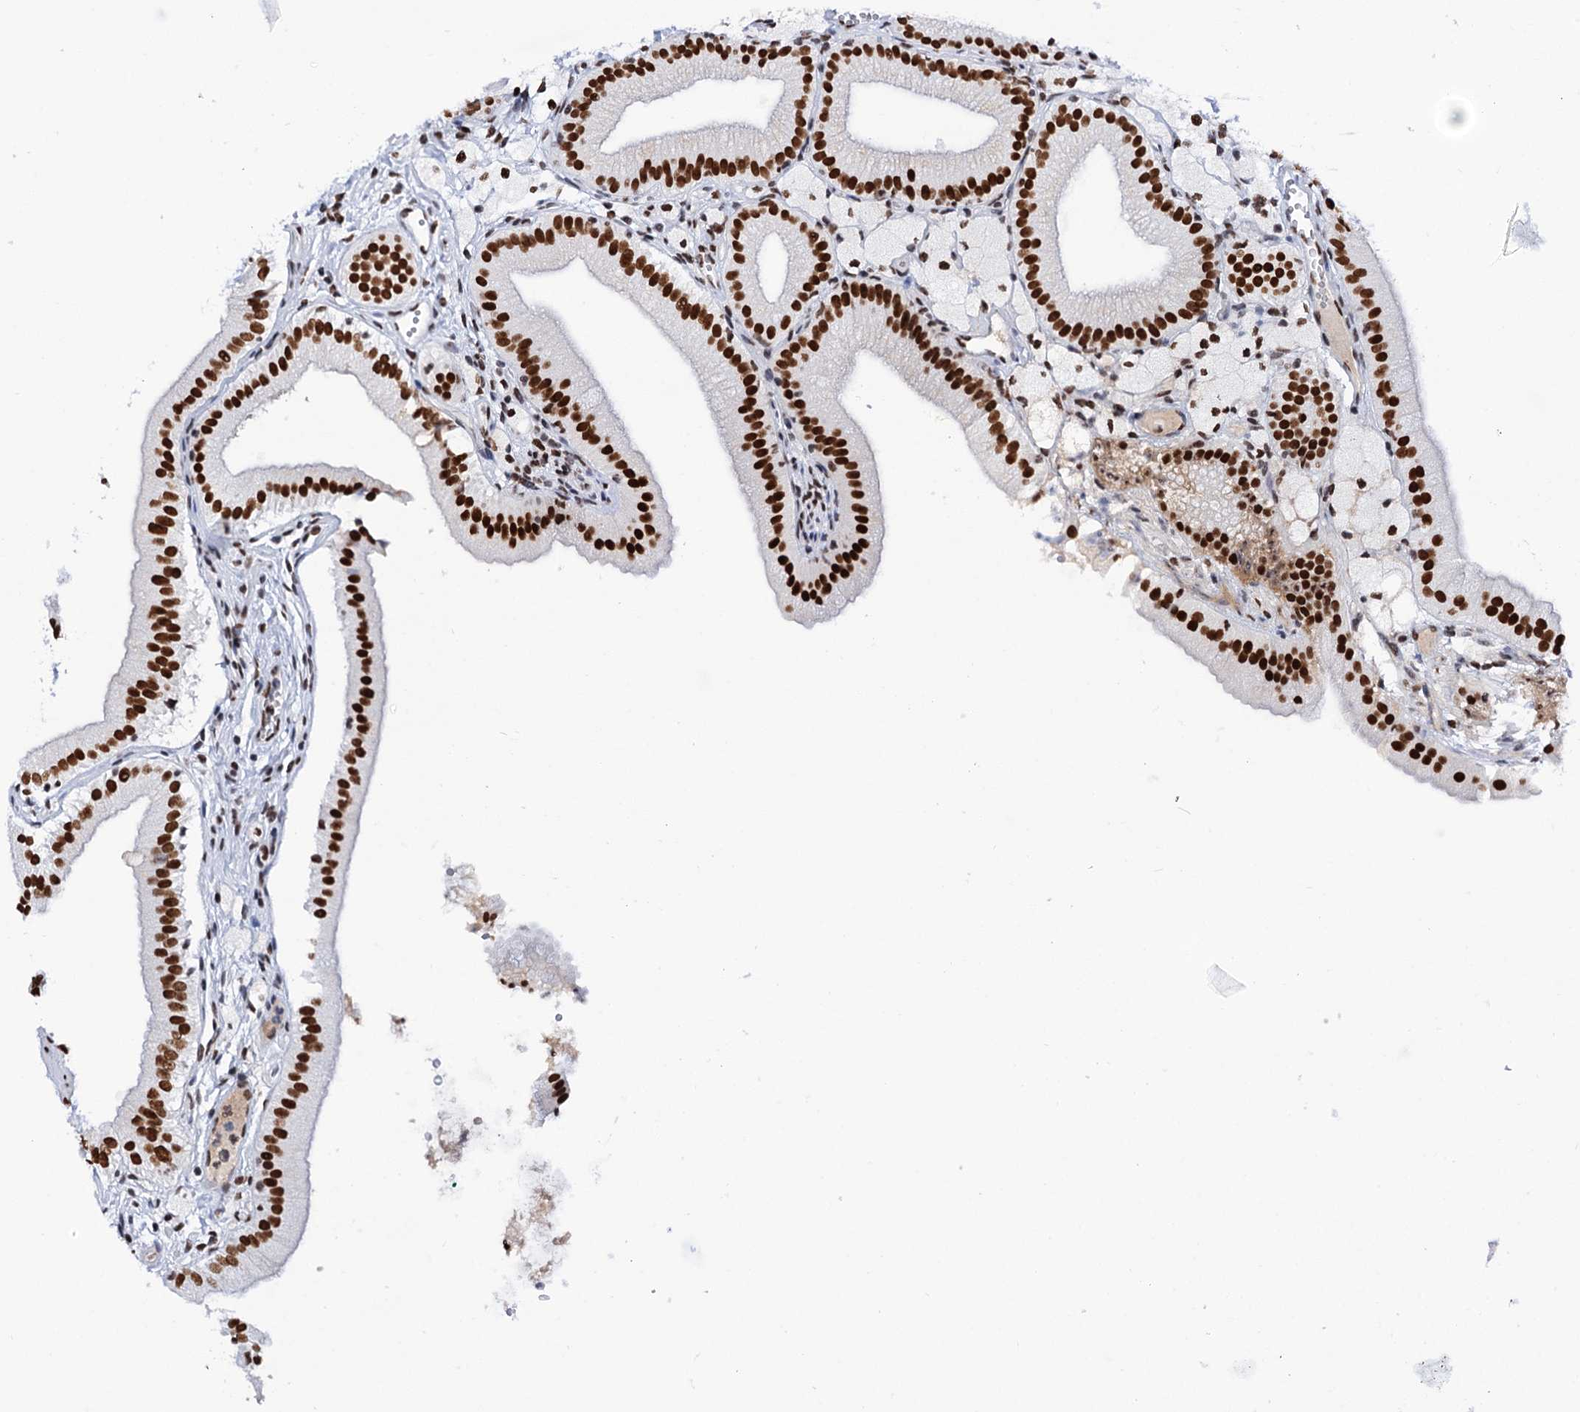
{"staining": {"intensity": "strong", "quantity": ">75%", "location": "nuclear"}, "tissue": "gallbladder", "cell_type": "Glandular cells", "image_type": "normal", "snomed": [{"axis": "morphology", "description": "Normal tissue, NOS"}, {"axis": "topography", "description": "Gallbladder"}], "caption": "Immunohistochemistry (IHC) image of unremarkable gallbladder stained for a protein (brown), which displays high levels of strong nuclear staining in about >75% of glandular cells.", "gene": "MATR3", "patient": {"sex": "male", "age": 55}}